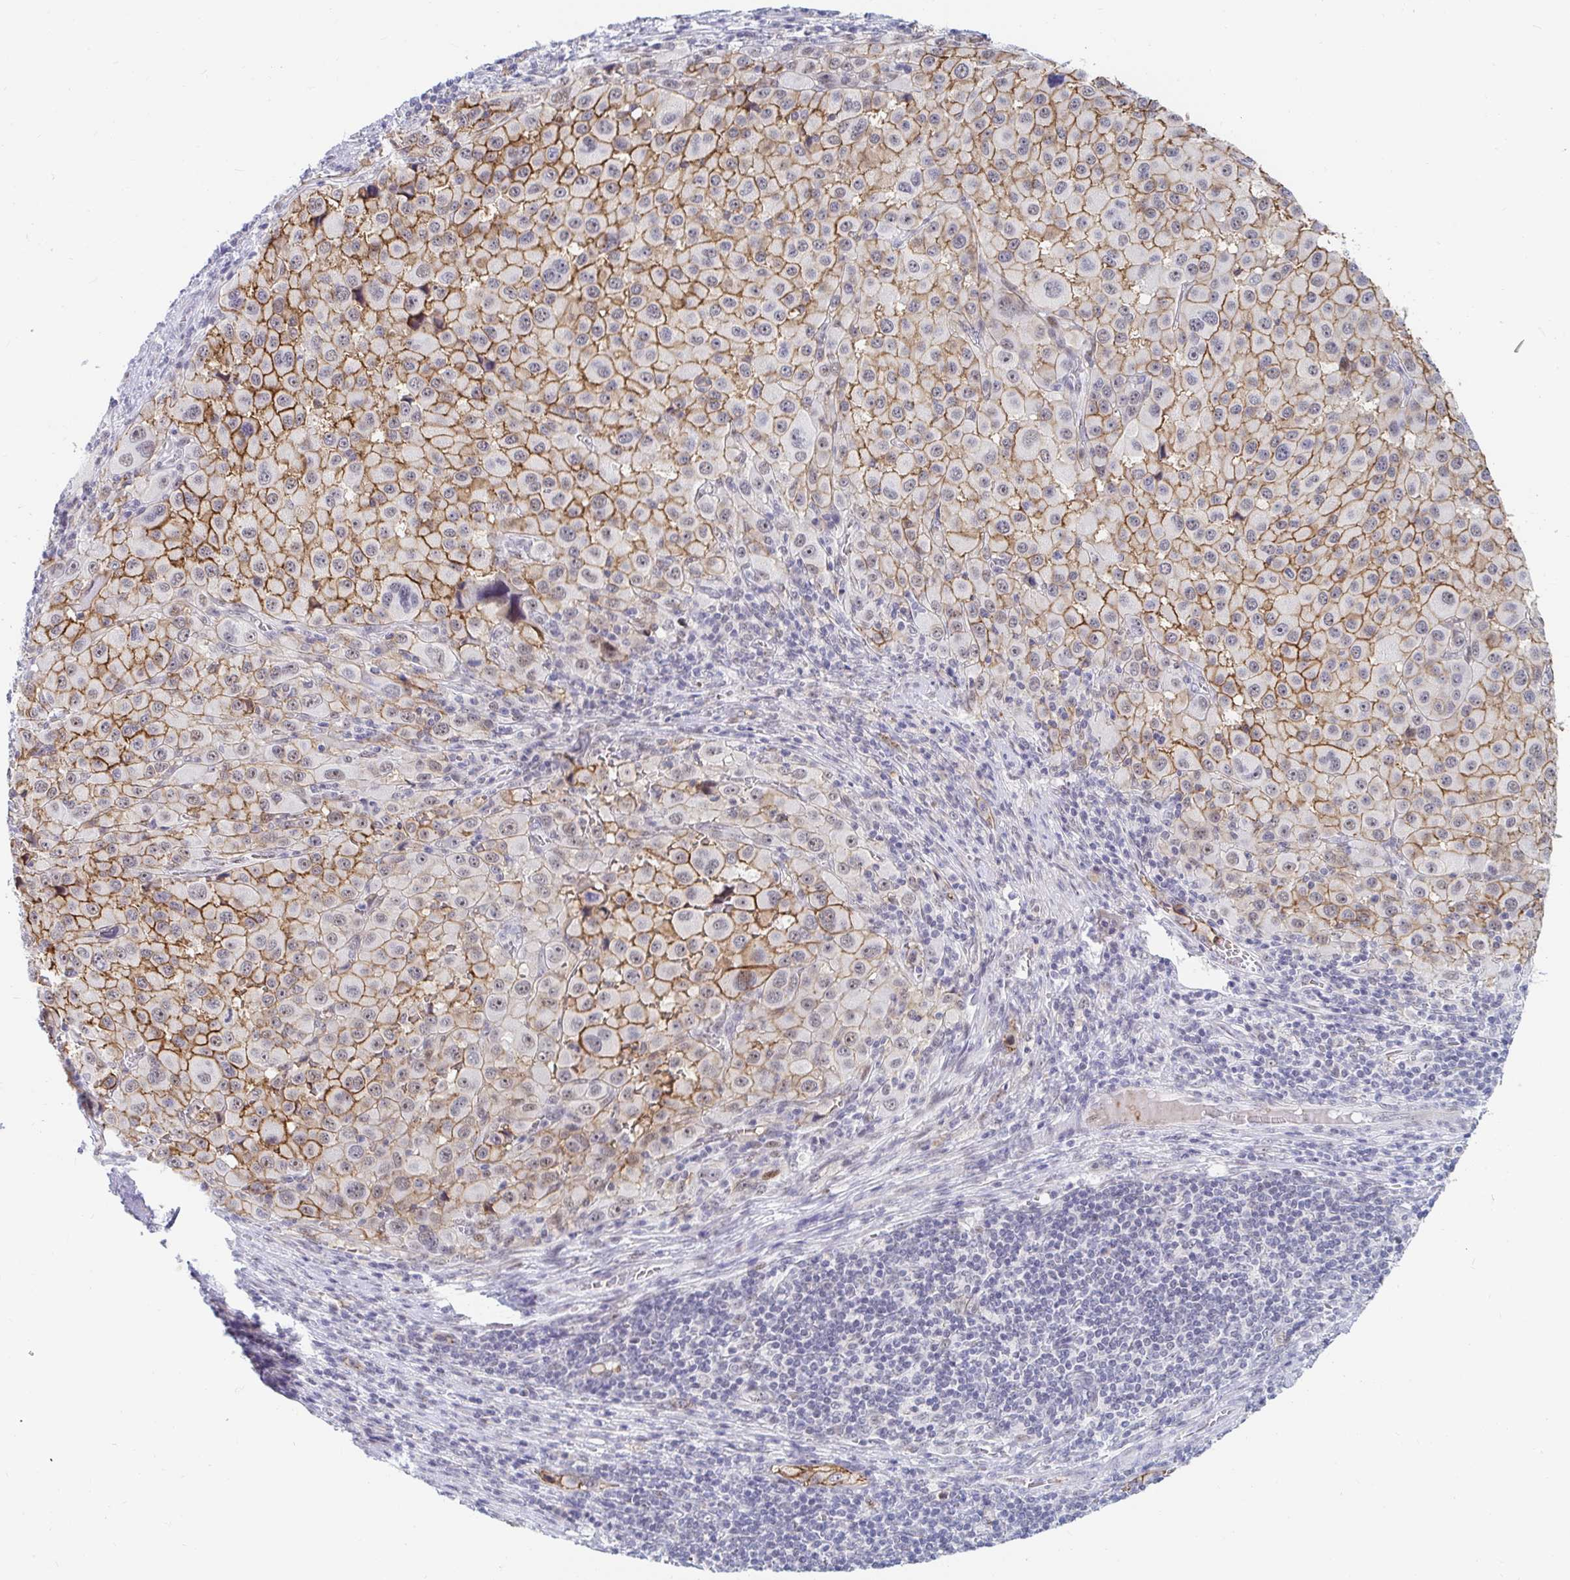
{"staining": {"intensity": "moderate", "quantity": ">75%", "location": "cytoplasmic/membranous"}, "tissue": "melanoma", "cell_type": "Tumor cells", "image_type": "cancer", "snomed": [{"axis": "morphology", "description": "Malignant melanoma, Metastatic site"}, {"axis": "topography", "description": "Lymph node"}], "caption": "Tumor cells display moderate cytoplasmic/membranous staining in about >75% of cells in malignant melanoma (metastatic site).", "gene": "COL28A1", "patient": {"sex": "female", "age": 65}}